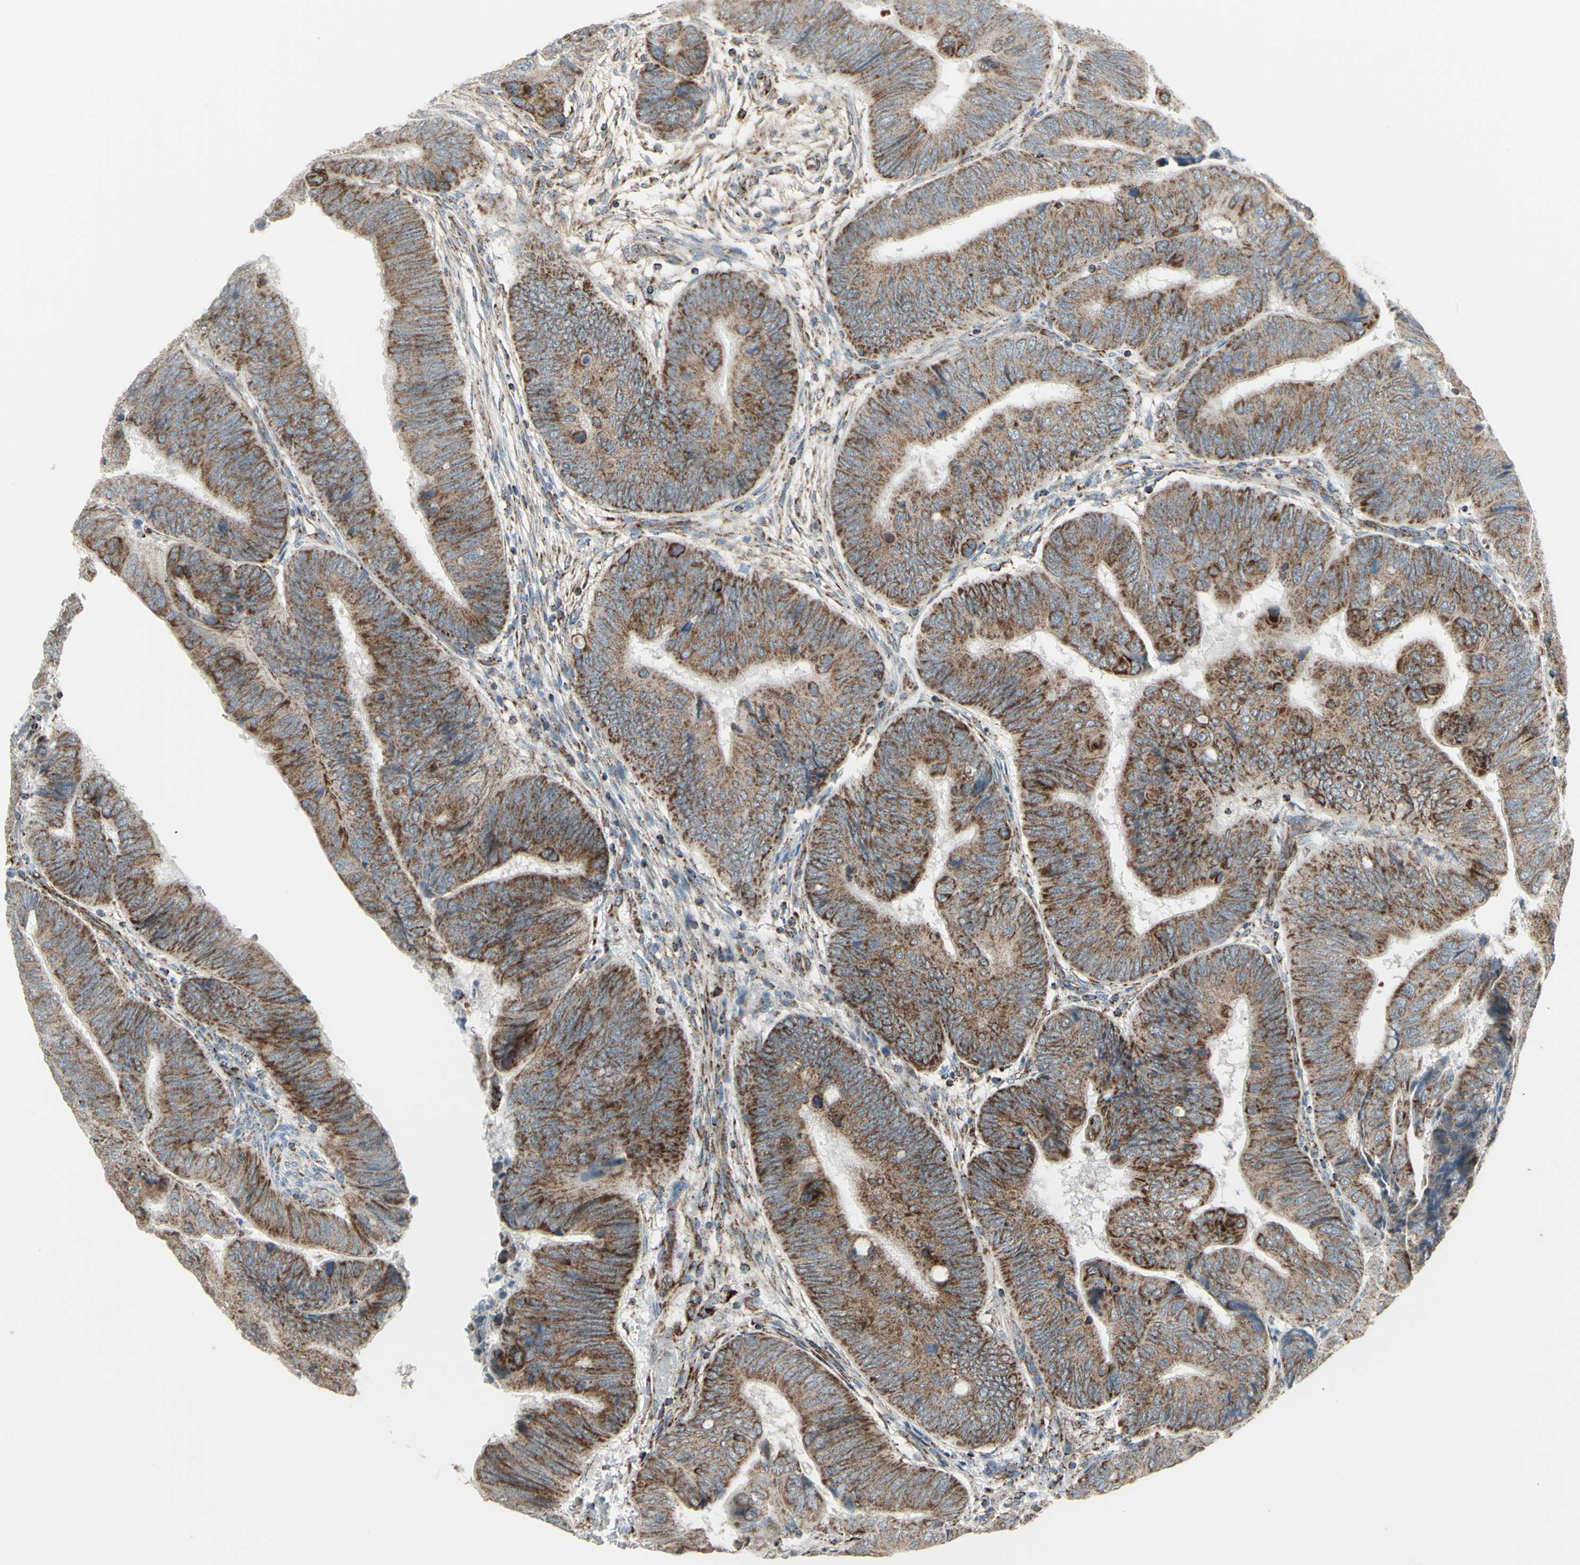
{"staining": {"intensity": "moderate", "quantity": ">75%", "location": "cytoplasmic/membranous"}, "tissue": "colorectal cancer", "cell_type": "Tumor cells", "image_type": "cancer", "snomed": [{"axis": "morphology", "description": "Normal tissue, NOS"}, {"axis": "morphology", "description": "Adenocarcinoma, NOS"}, {"axis": "topography", "description": "Rectum"}, {"axis": "topography", "description": "Peripheral nerve tissue"}], "caption": "There is medium levels of moderate cytoplasmic/membranous expression in tumor cells of colorectal adenocarcinoma, as demonstrated by immunohistochemical staining (brown color).", "gene": "FAM171B", "patient": {"sex": "male", "age": 92}}